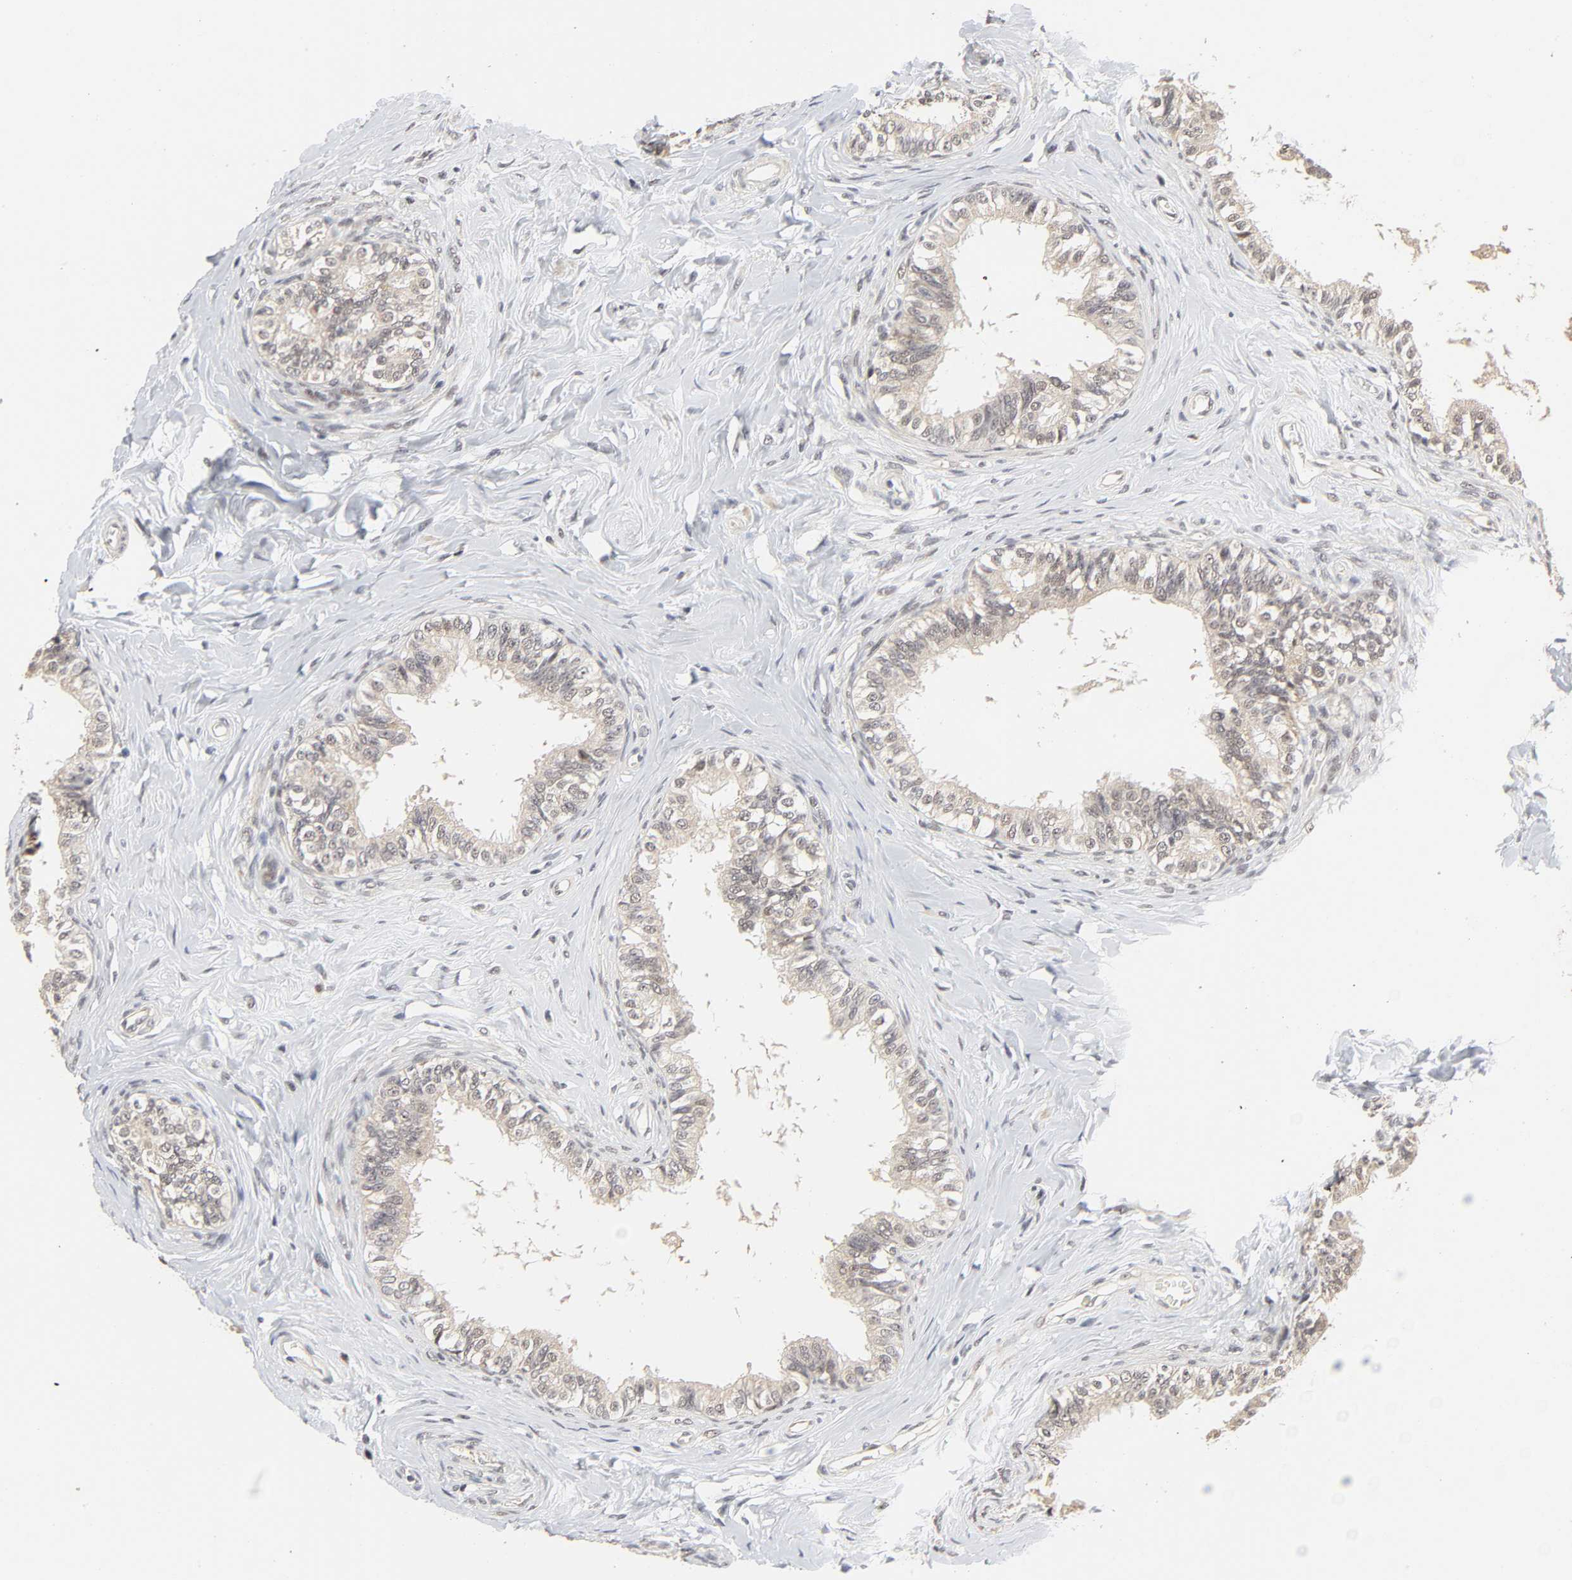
{"staining": {"intensity": "moderate", "quantity": ">75%", "location": "cytoplasmic/membranous,nuclear"}, "tissue": "epididymis", "cell_type": "Glandular cells", "image_type": "normal", "snomed": [{"axis": "morphology", "description": "Normal tissue, NOS"}, {"axis": "topography", "description": "Soft tissue"}, {"axis": "topography", "description": "Epididymis"}], "caption": "Immunohistochemistry (IHC) micrograph of benign epididymis stained for a protein (brown), which exhibits medium levels of moderate cytoplasmic/membranous,nuclear positivity in about >75% of glandular cells.", "gene": "ZKSCAN8", "patient": {"sex": "male", "age": 26}}